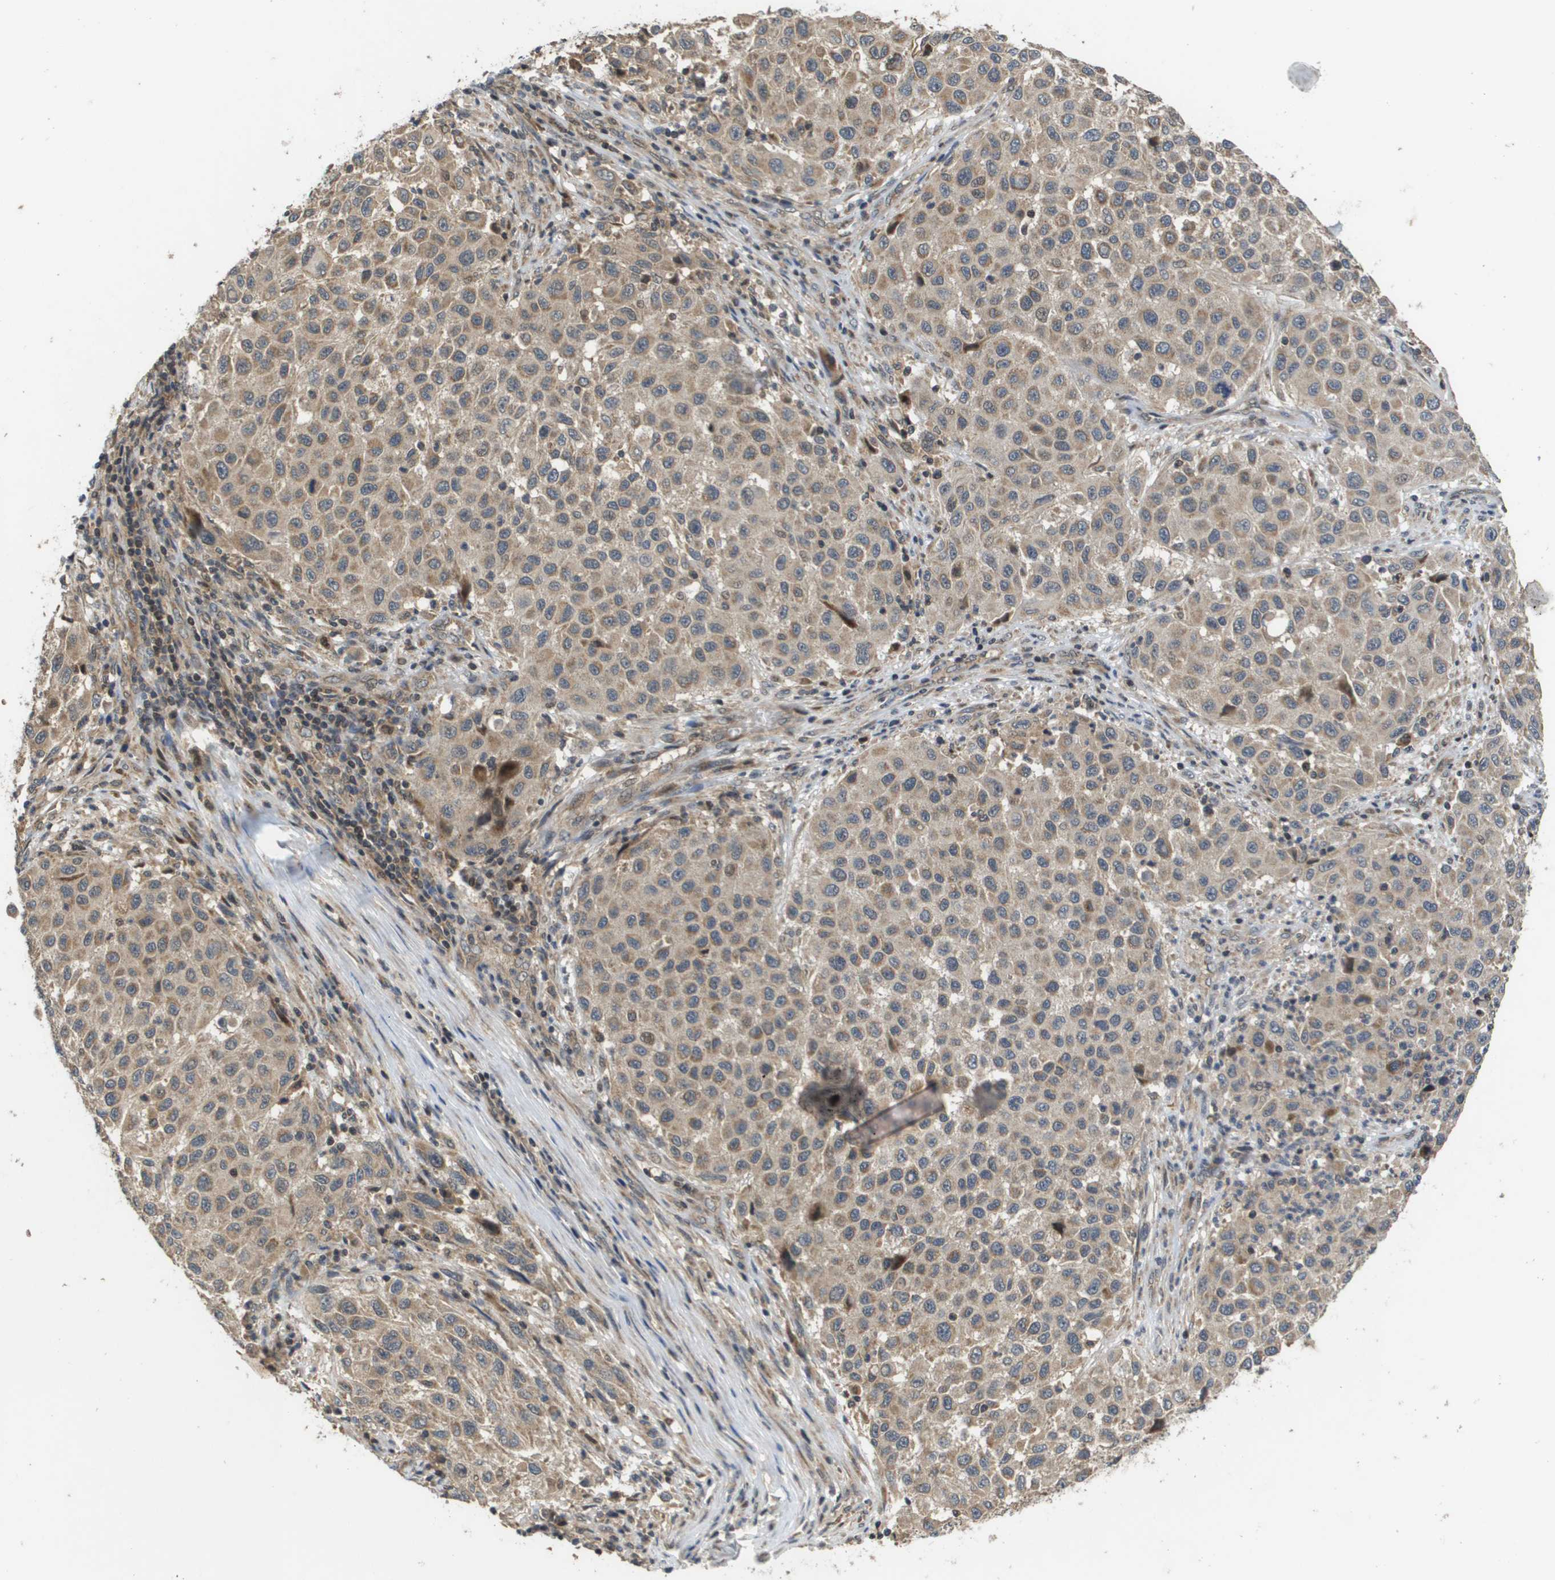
{"staining": {"intensity": "weak", "quantity": "25%-75%", "location": "cytoplasmic/membranous"}, "tissue": "melanoma", "cell_type": "Tumor cells", "image_type": "cancer", "snomed": [{"axis": "morphology", "description": "Malignant melanoma, Metastatic site"}, {"axis": "topography", "description": "Lymph node"}], "caption": "Protein expression analysis of melanoma exhibits weak cytoplasmic/membranous expression in about 25%-75% of tumor cells.", "gene": "RBM38", "patient": {"sex": "male", "age": 61}}